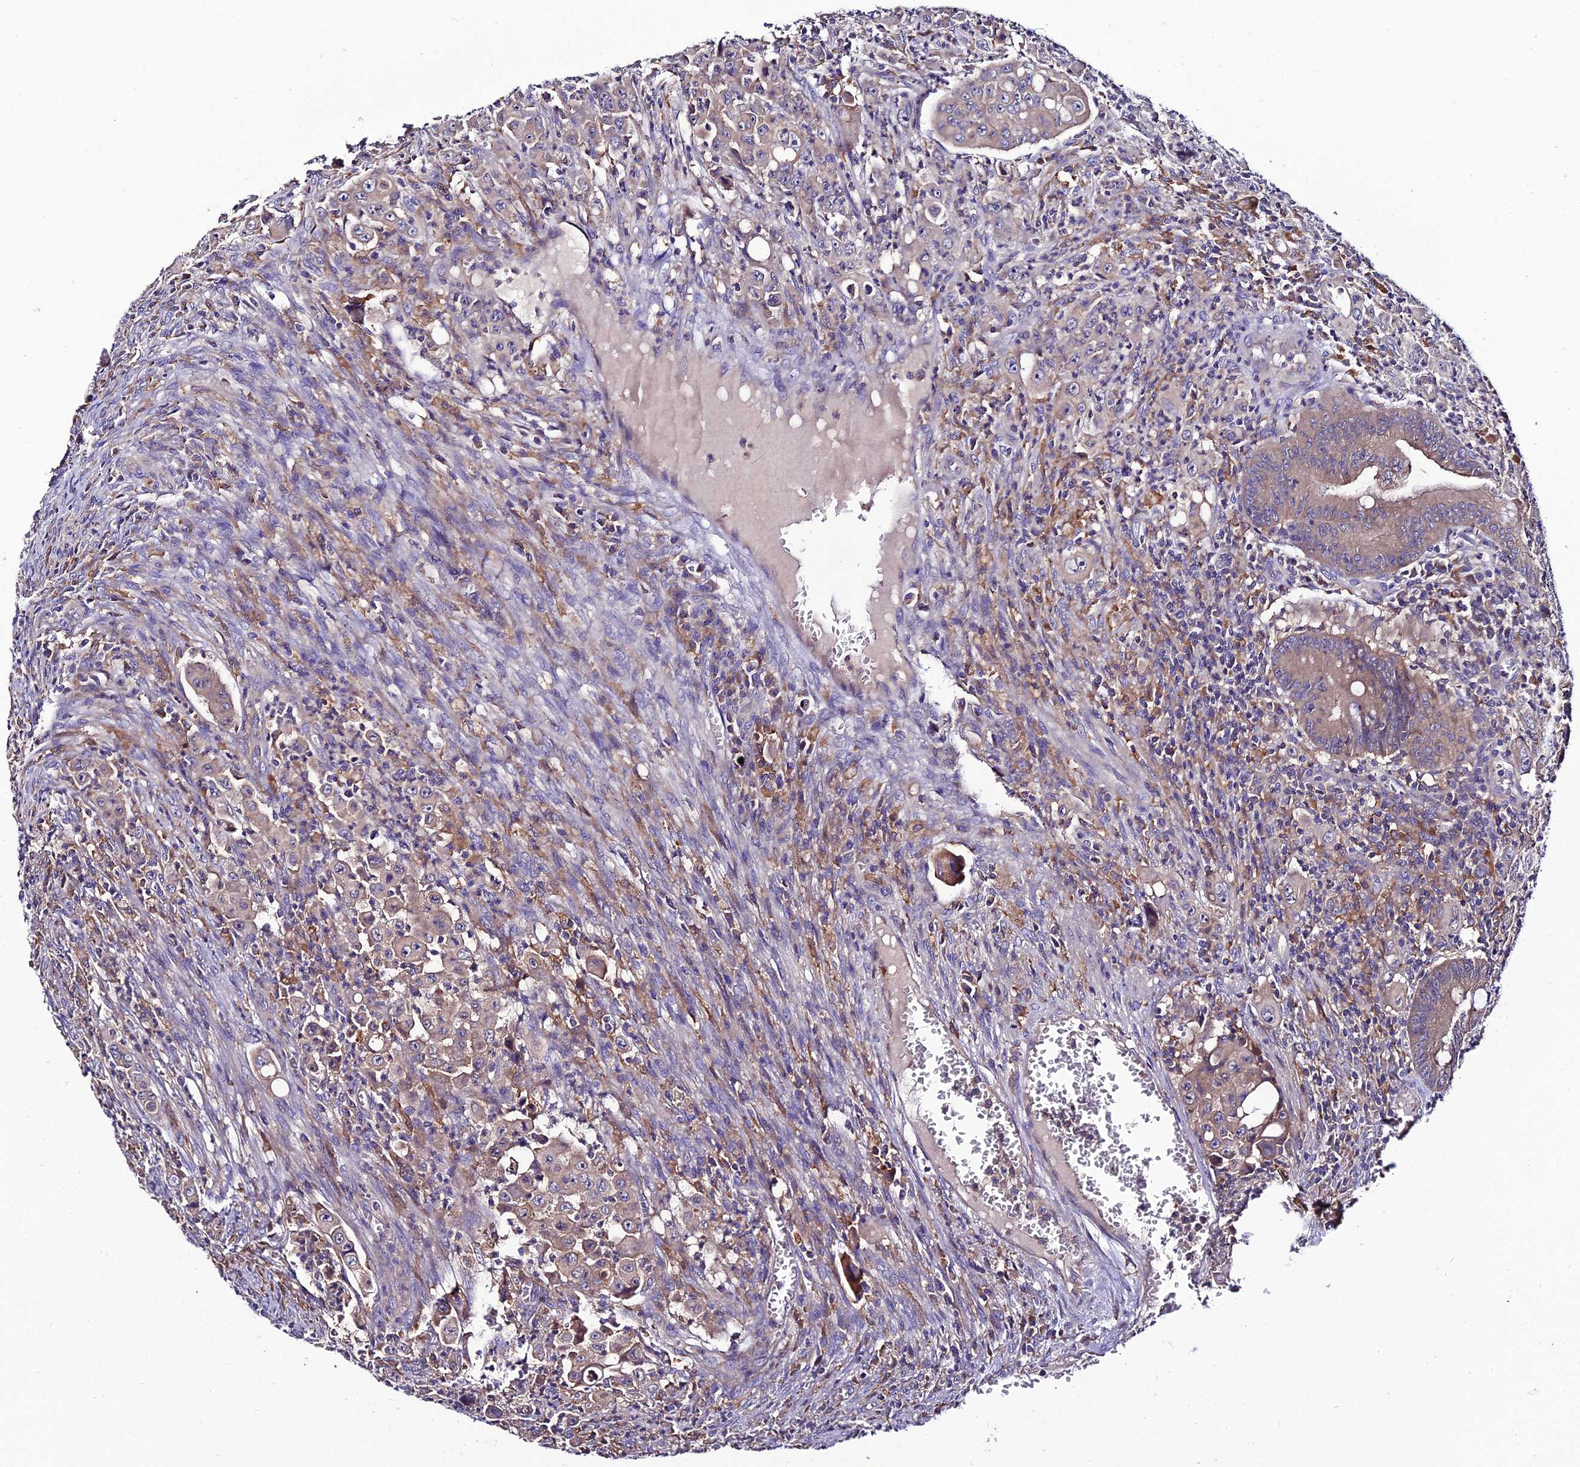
{"staining": {"intensity": "weak", "quantity": ">75%", "location": "cytoplasmic/membranous"}, "tissue": "colorectal cancer", "cell_type": "Tumor cells", "image_type": "cancer", "snomed": [{"axis": "morphology", "description": "Adenocarcinoma, NOS"}, {"axis": "topography", "description": "Colon"}], "caption": "Immunohistochemical staining of colorectal cancer reveals low levels of weak cytoplasmic/membranous expression in approximately >75% of tumor cells.", "gene": "C2orf69", "patient": {"sex": "male", "age": 51}}